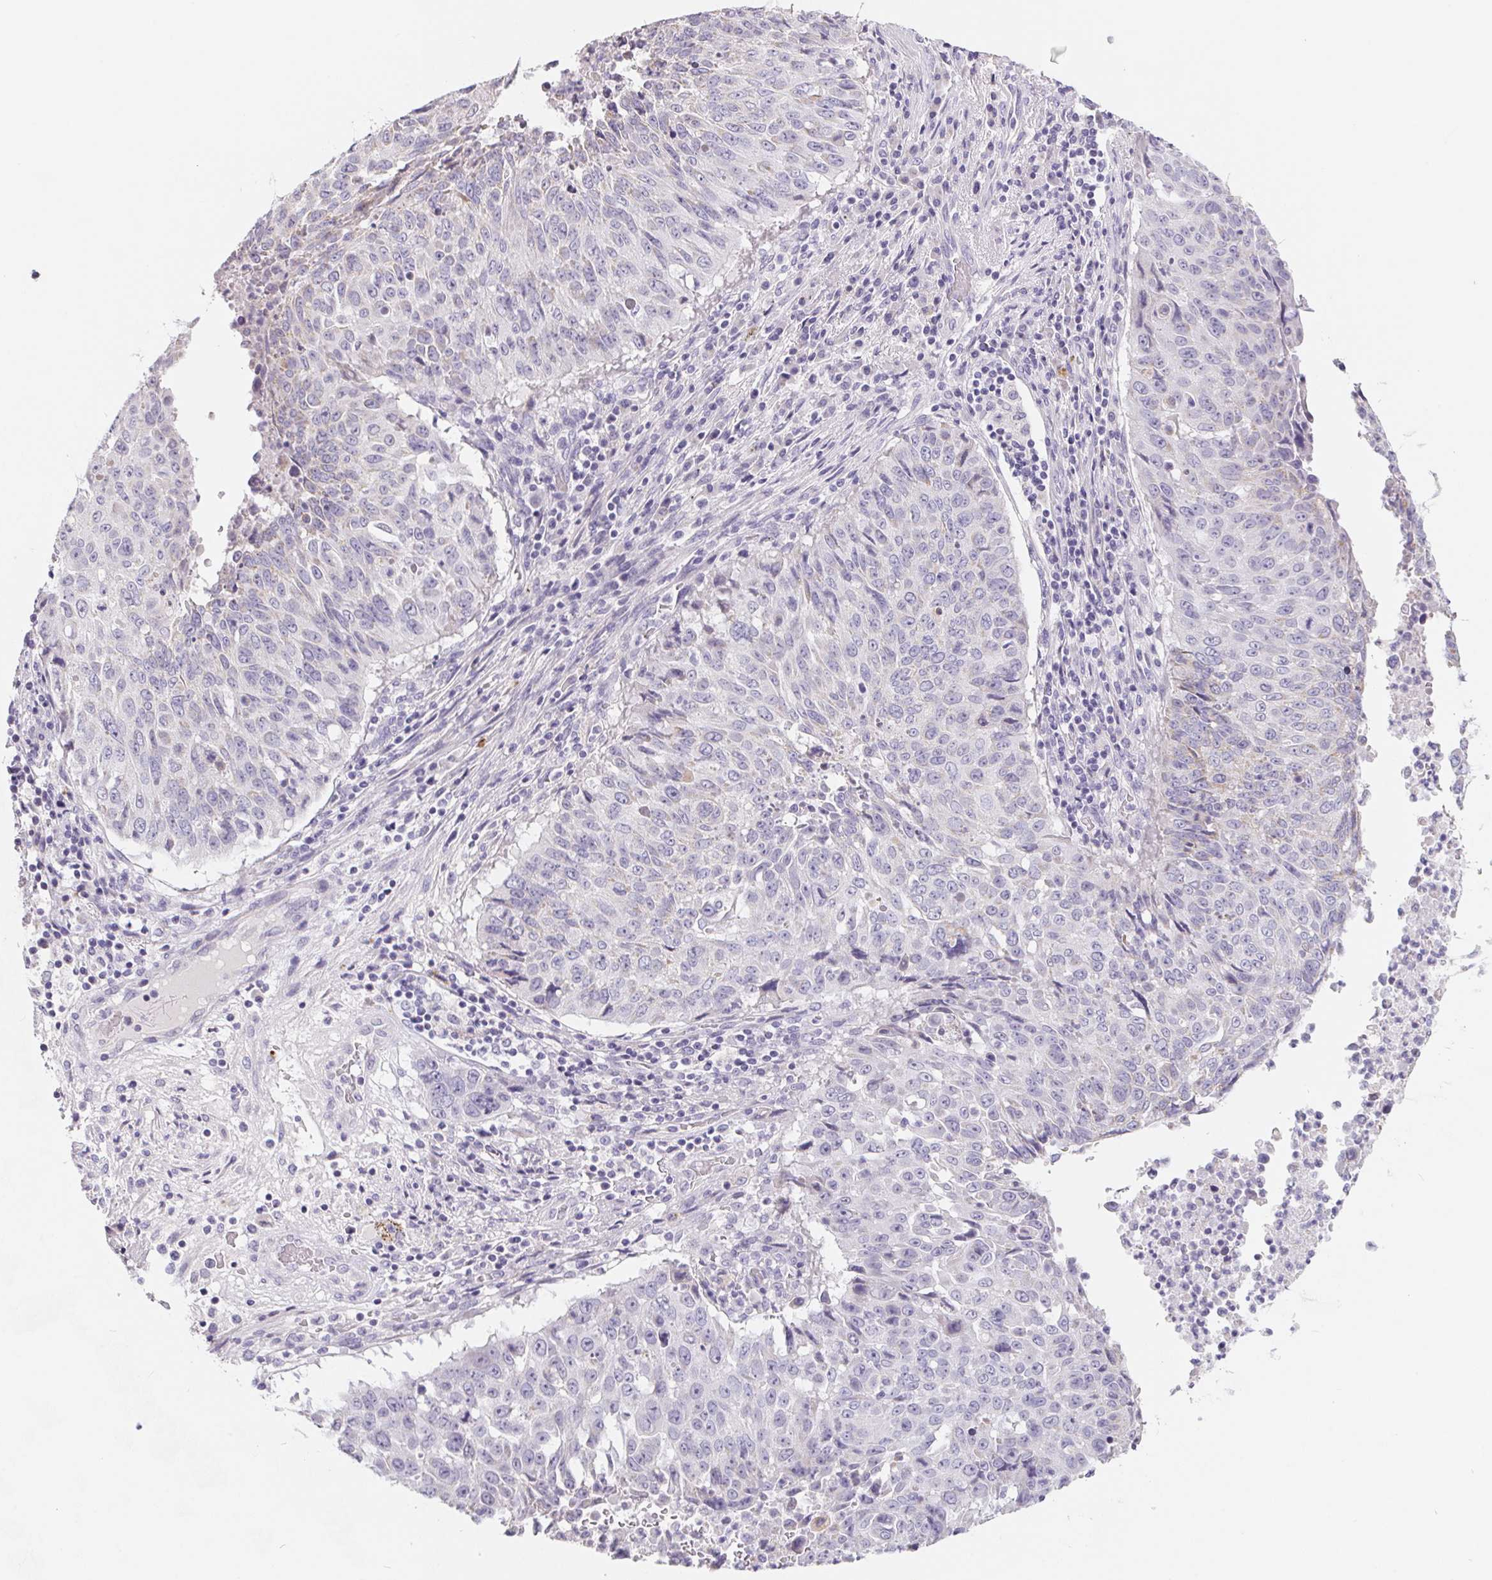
{"staining": {"intensity": "negative", "quantity": "none", "location": "none"}, "tissue": "lung cancer", "cell_type": "Tumor cells", "image_type": "cancer", "snomed": [{"axis": "morphology", "description": "Normal tissue, NOS"}, {"axis": "morphology", "description": "Squamous cell carcinoma, NOS"}, {"axis": "topography", "description": "Bronchus"}, {"axis": "topography", "description": "Lung"}], "caption": "IHC micrograph of neoplastic tissue: human lung cancer (squamous cell carcinoma) stained with DAB (3,3'-diaminobenzidine) exhibits no significant protein positivity in tumor cells. (DAB IHC with hematoxylin counter stain).", "gene": "FDX1", "patient": {"sex": "male", "age": 64}}